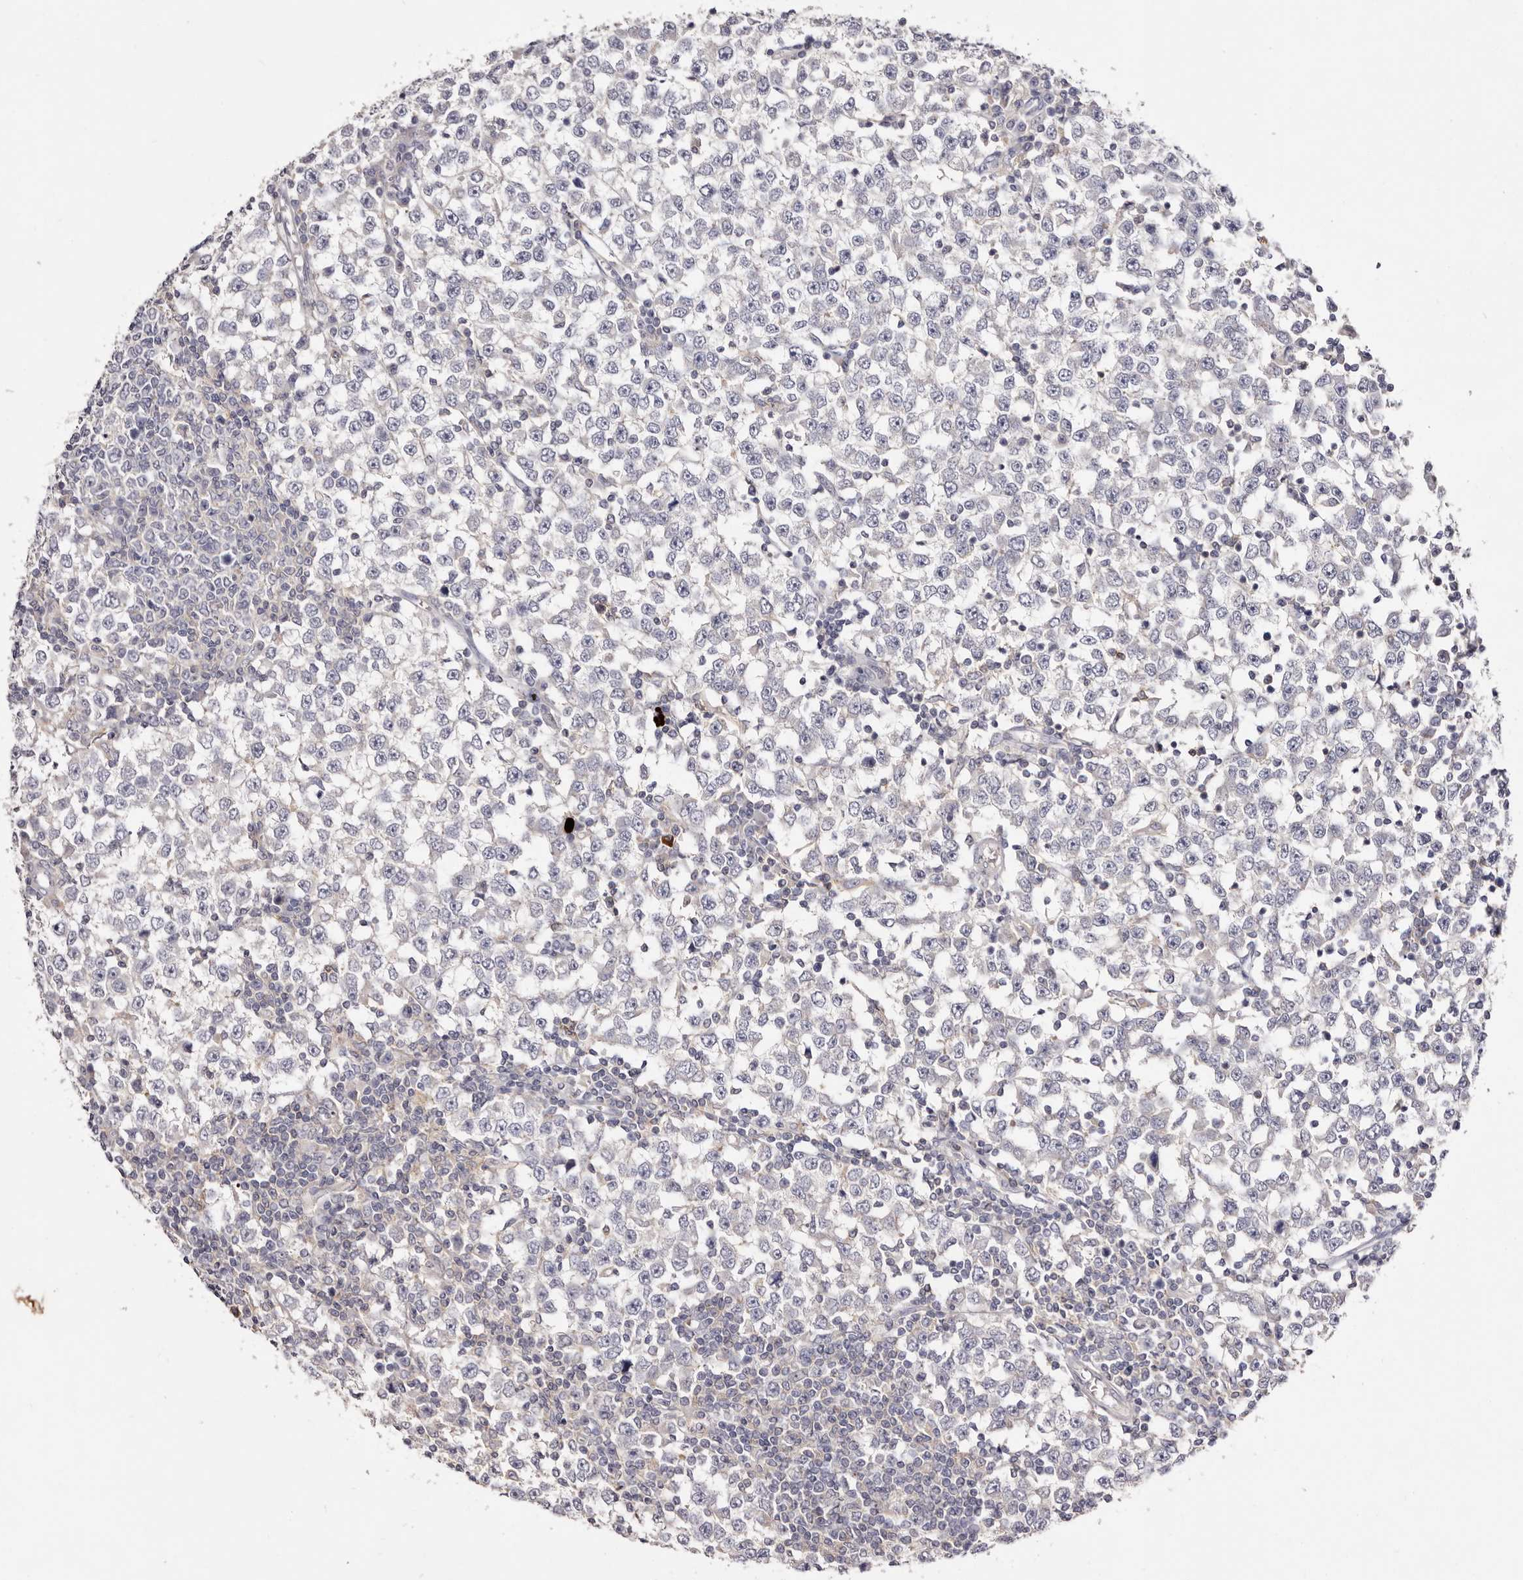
{"staining": {"intensity": "negative", "quantity": "none", "location": "none"}, "tissue": "testis cancer", "cell_type": "Tumor cells", "image_type": "cancer", "snomed": [{"axis": "morphology", "description": "Seminoma, NOS"}, {"axis": "topography", "description": "Testis"}], "caption": "Immunohistochemistry (IHC) photomicrograph of neoplastic tissue: testis cancer (seminoma) stained with DAB displays no significant protein positivity in tumor cells. (DAB (3,3'-diaminobenzidine) immunohistochemistry with hematoxylin counter stain).", "gene": "S1PR5", "patient": {"sex": "male", "age": 65}}